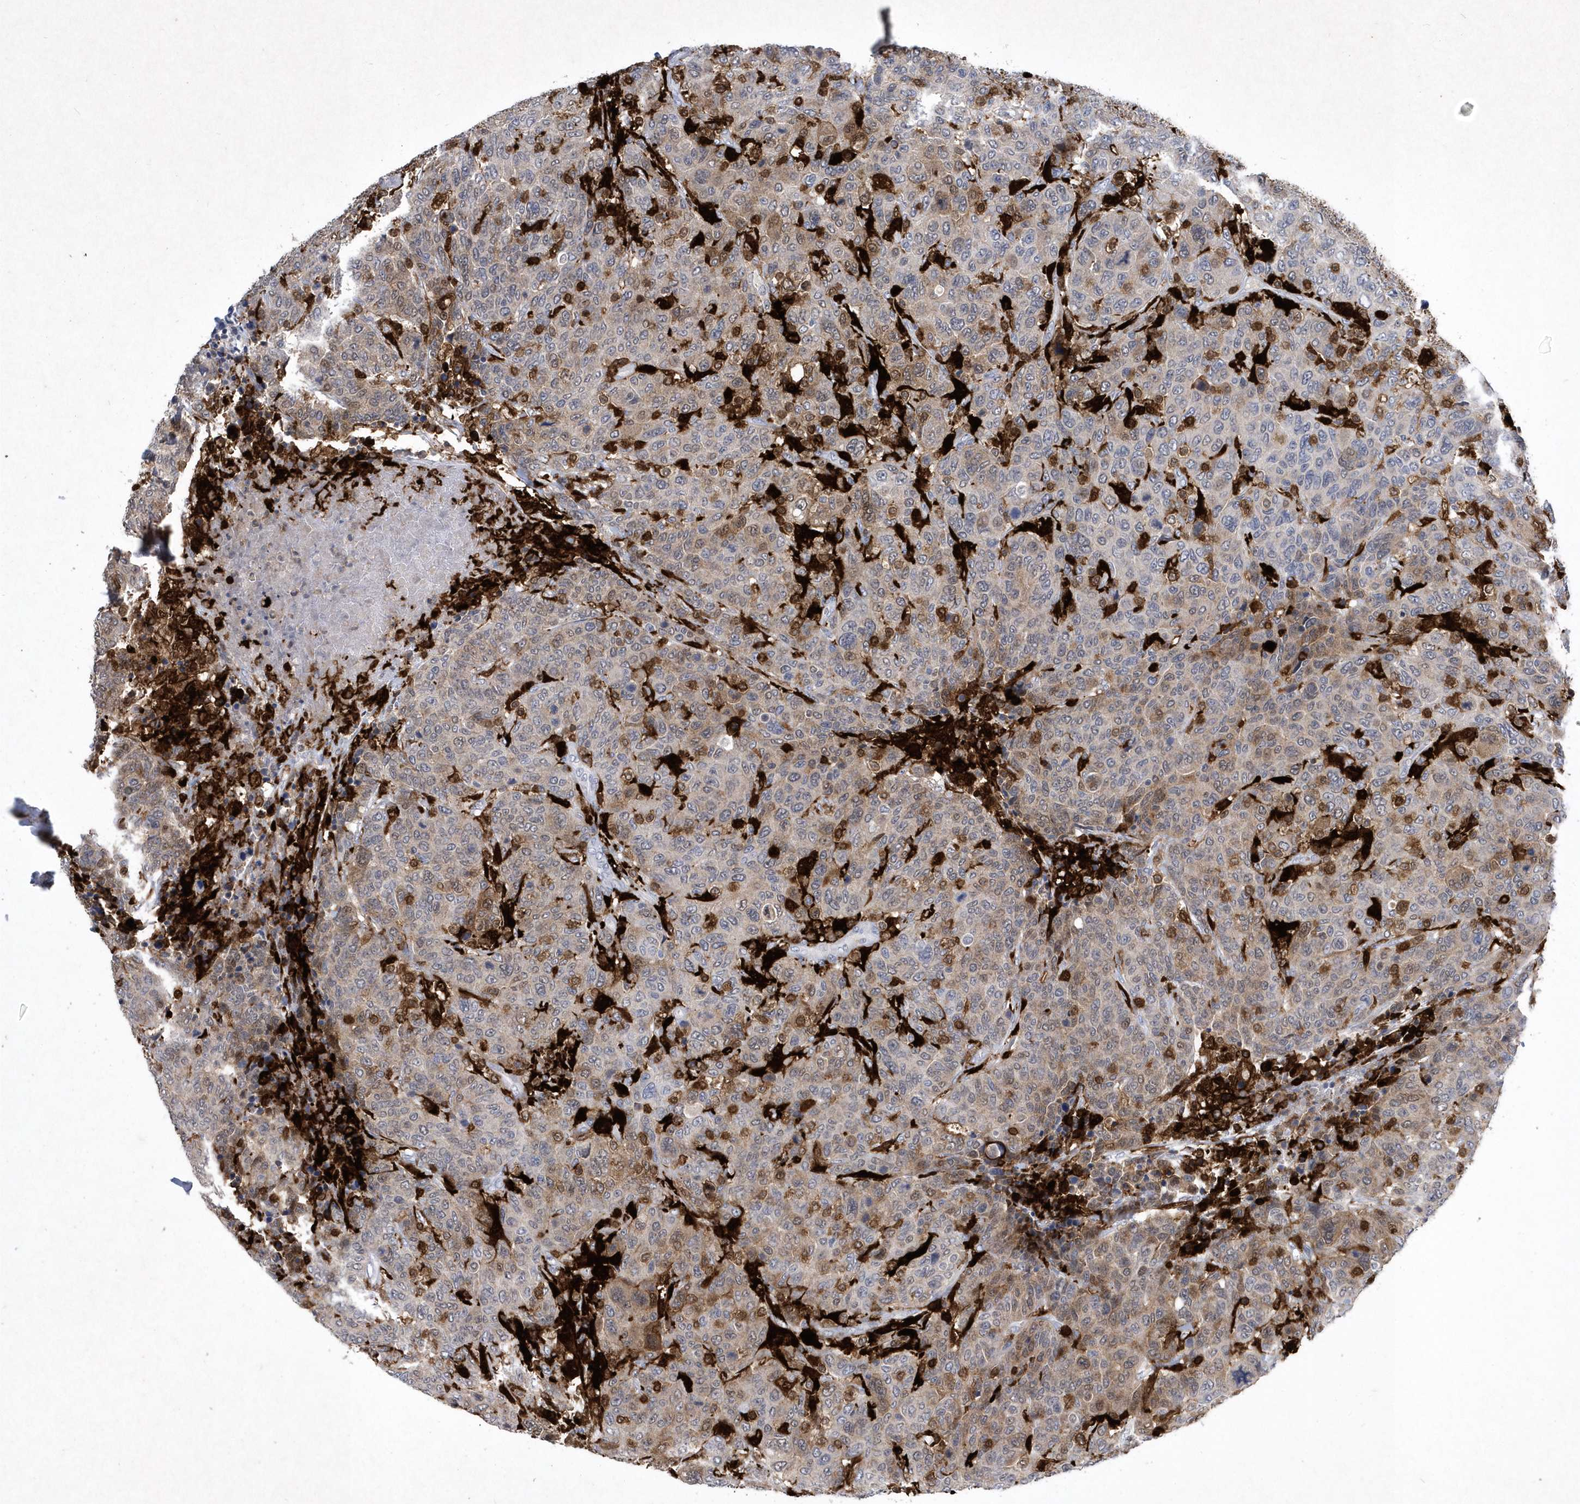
{"staining": {"intensity": "weak", "quantity": "<25%", "location": "cytoplasmic/membranous"}, "tissue": "breast cancer", "cell_type": "Tumor cells", "image_type": "cancer", "snomed": [{"axis": "morphology", "description": "Duct carcinoma"}, {"axis": "topography", "description": "Breast"}], "caption": "Immunohistochemistry photomicrograph of breast cancer (invasive ductal carcinoma) stained for a protein (brown), which exhibits no staining in tumor cells.", "gene": "BHLHA15", "patient": {"sex": "female", "age": 37}}